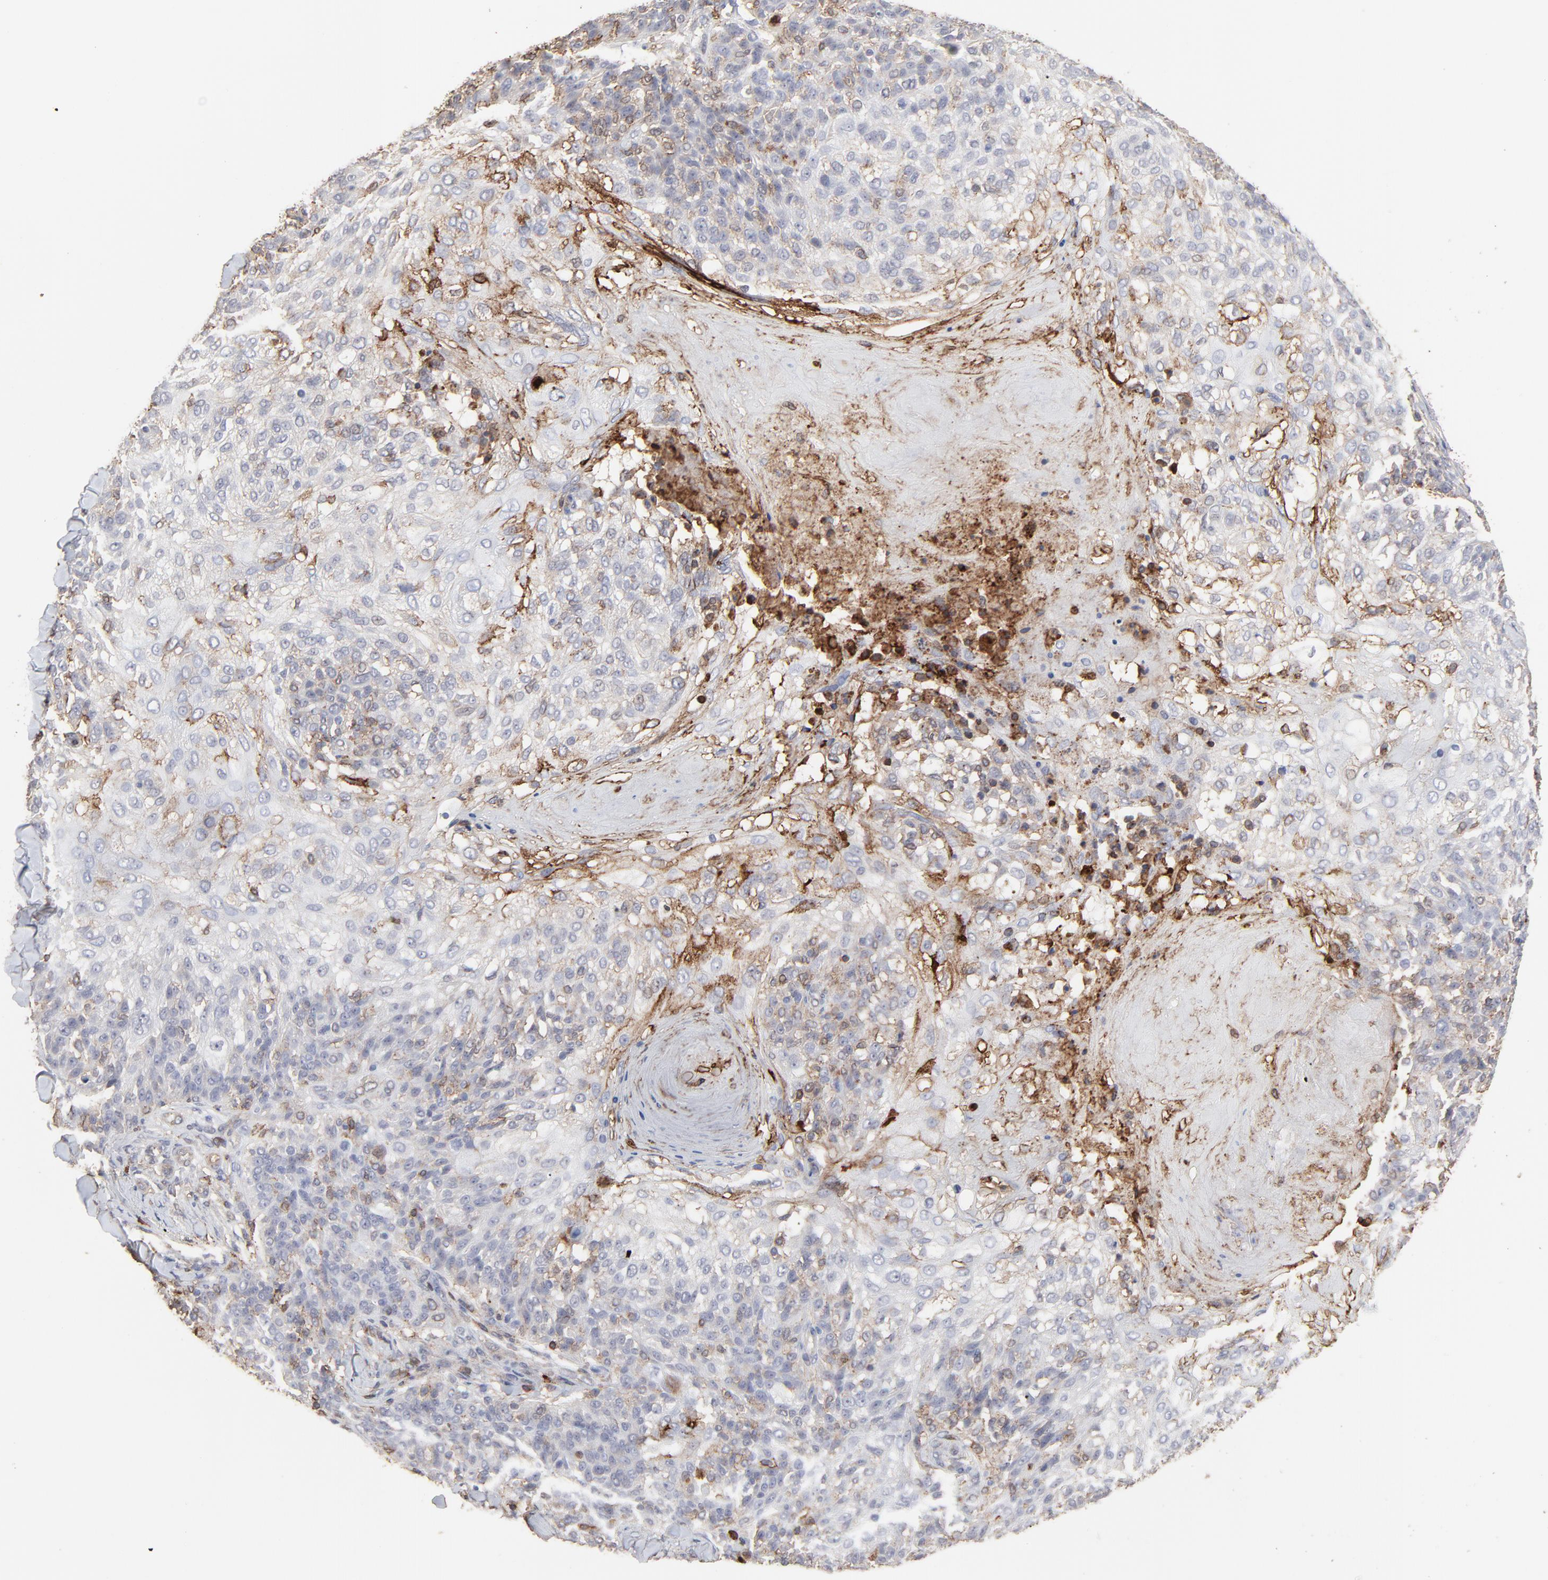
{"staining": {"intensity": "moderate", "quantity": "<25%", "location": "cytoplasmic/membranous,nuclear"}, "tissue": "skin cancer", "cell_type": "Tumor cells", "image_type": "cancer", "snomed": [{"axis": "morphology", "description": "Normal tissue, NOS"}, {"axis": "morphology", "description": "Squamous cell carcinoma, NOS"}, {"axis": "topography", "description": "Skin"}], "caption": "DAB (3,3'-diaminobenzidine) immunohistochemical staining of skin cancer shows moderate cytoplasmic/membranous and nuclear protein positivity in approximately <25% of tumor cells.", "gene": "SLC6A14", "patient": {"sex": "female", "age": 83}}